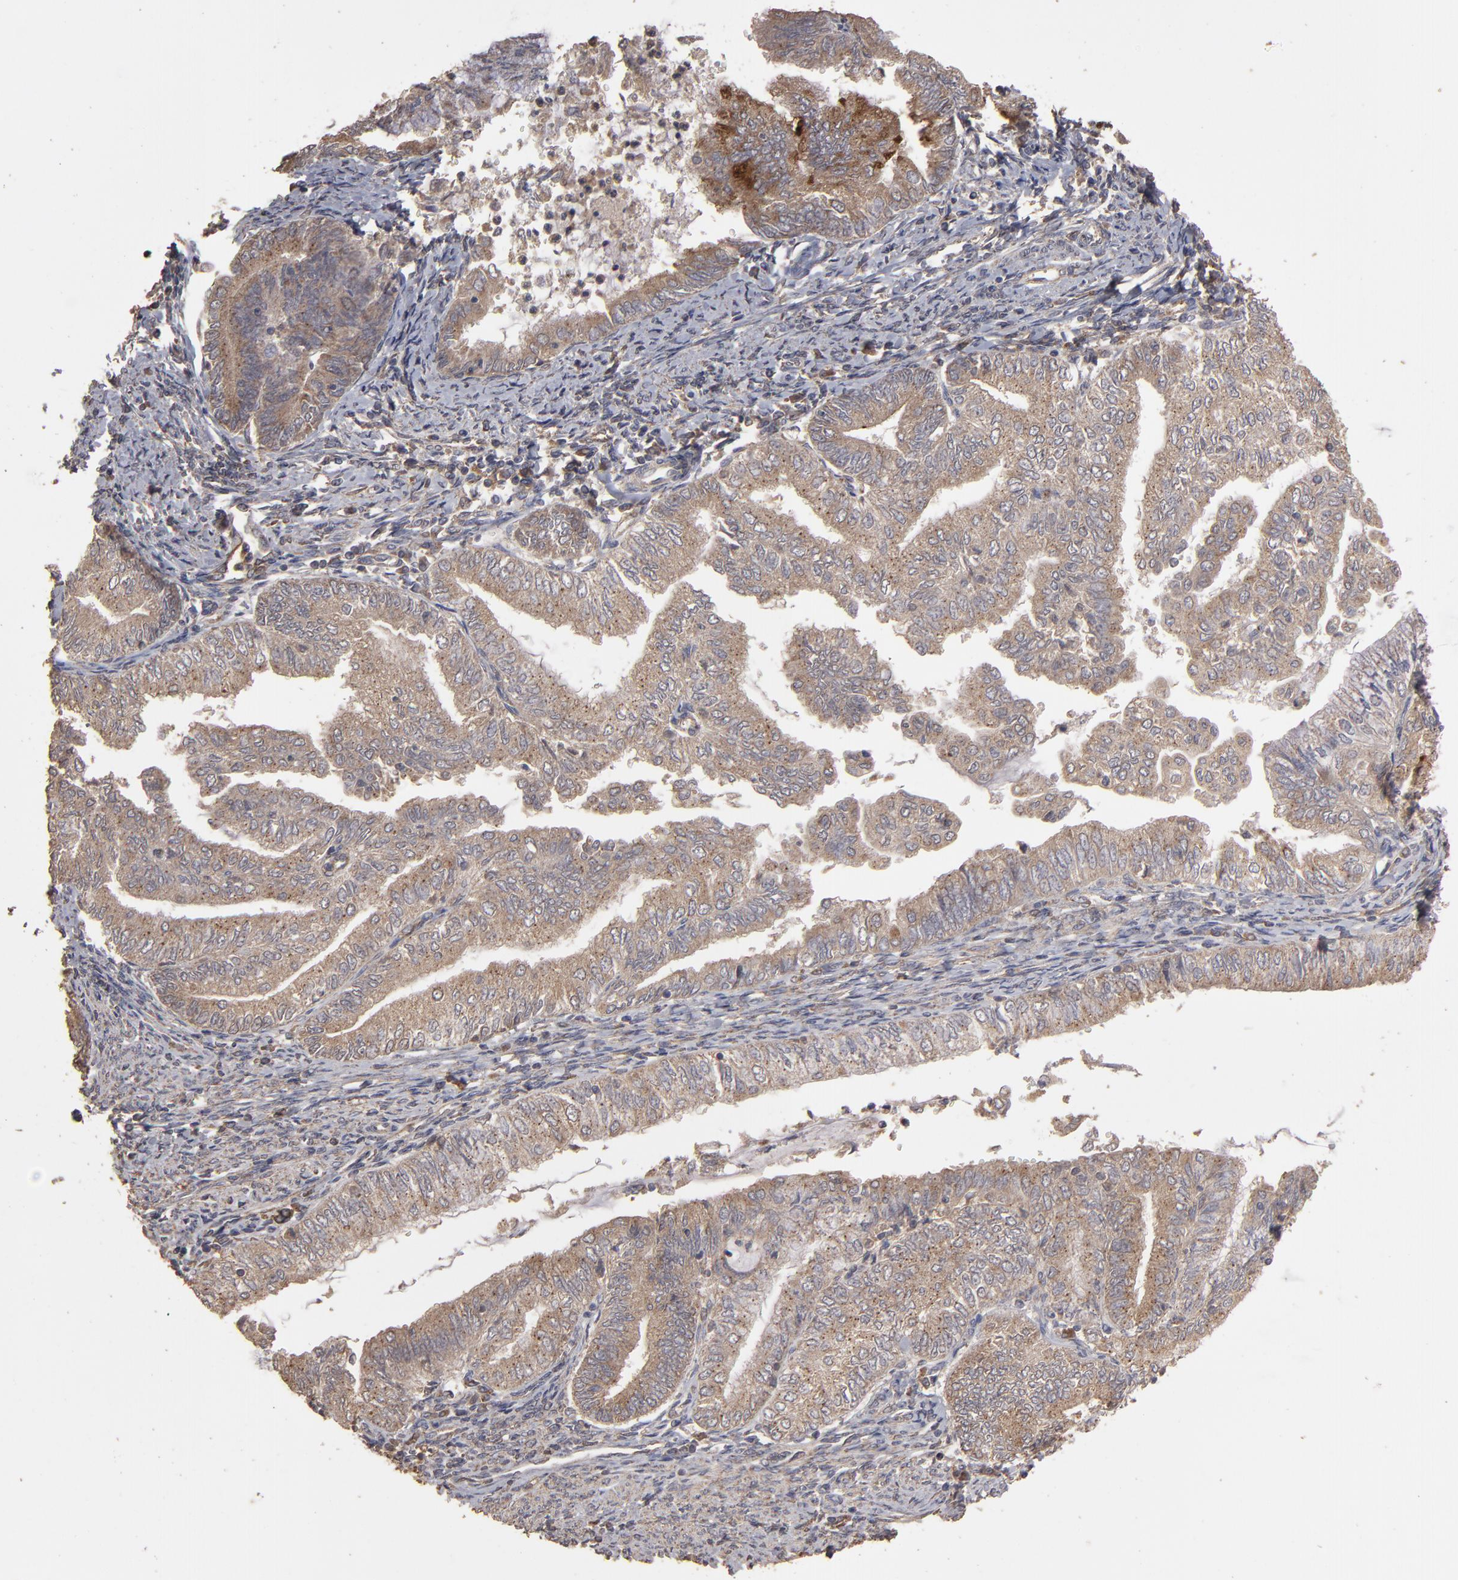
{"staining": {"intensity": "strong", "quantity": "<25%", "location": "cytoplasmic/membranous"}, "tissue": "endometrial cancer", "cell_type": "Tumor cells", "image_type": "cancer", "snomed": [{"axis": "morphology", "description": "Adenocarcinoma, NOS"}, {"axis": "topography", "description": "Endometrium"}], "caption": "Protein expression analysis of human endometrial cancer (adenocarcinoma) reveals strong cytoplasmic/membranous expression in about <25% of tumor cells.", "gene": "MMP2", "patient": {"sex": "female", "age": 66}}